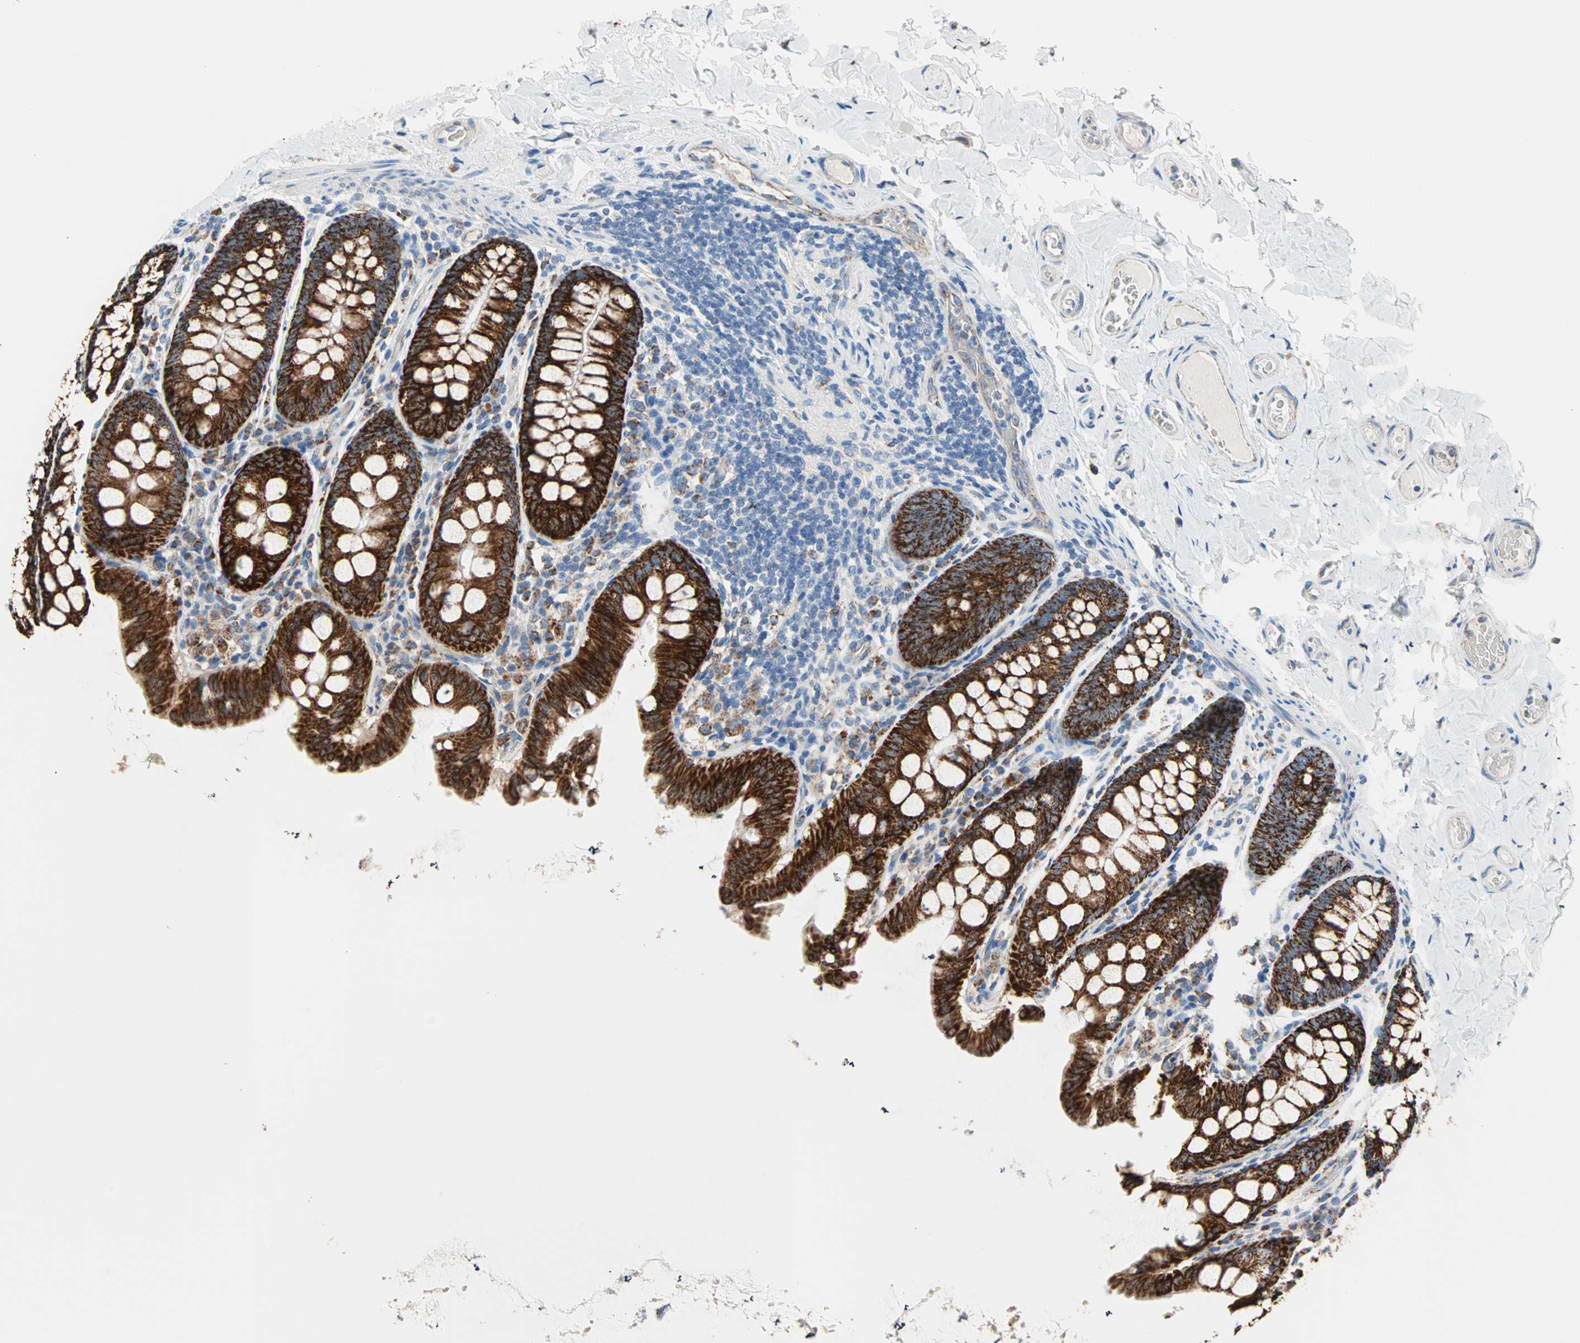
{"staining": {"intensity": "negative", "quantity": "none", "location": "none"}, "tissue": "colon", "cell_type": "Endothelial cells", "image_type": "normal", "snomed": [{"axis": "morphology", "description": "Normal tissue, NOS"}, {"axis": "topography", "description": "Colon"}], "caption": "This micrograph is of unremarkable colon stained with IHC to label a protein in brown with the nuclei are counter-stained blue. There is no expression in endothelial cells. (DAB (3,3'-diaminobenzidine) IHC visualized using brightfield microscopy, high magnification).", "gene": "TST", "patient": {"sex": "female", "age": 61}}